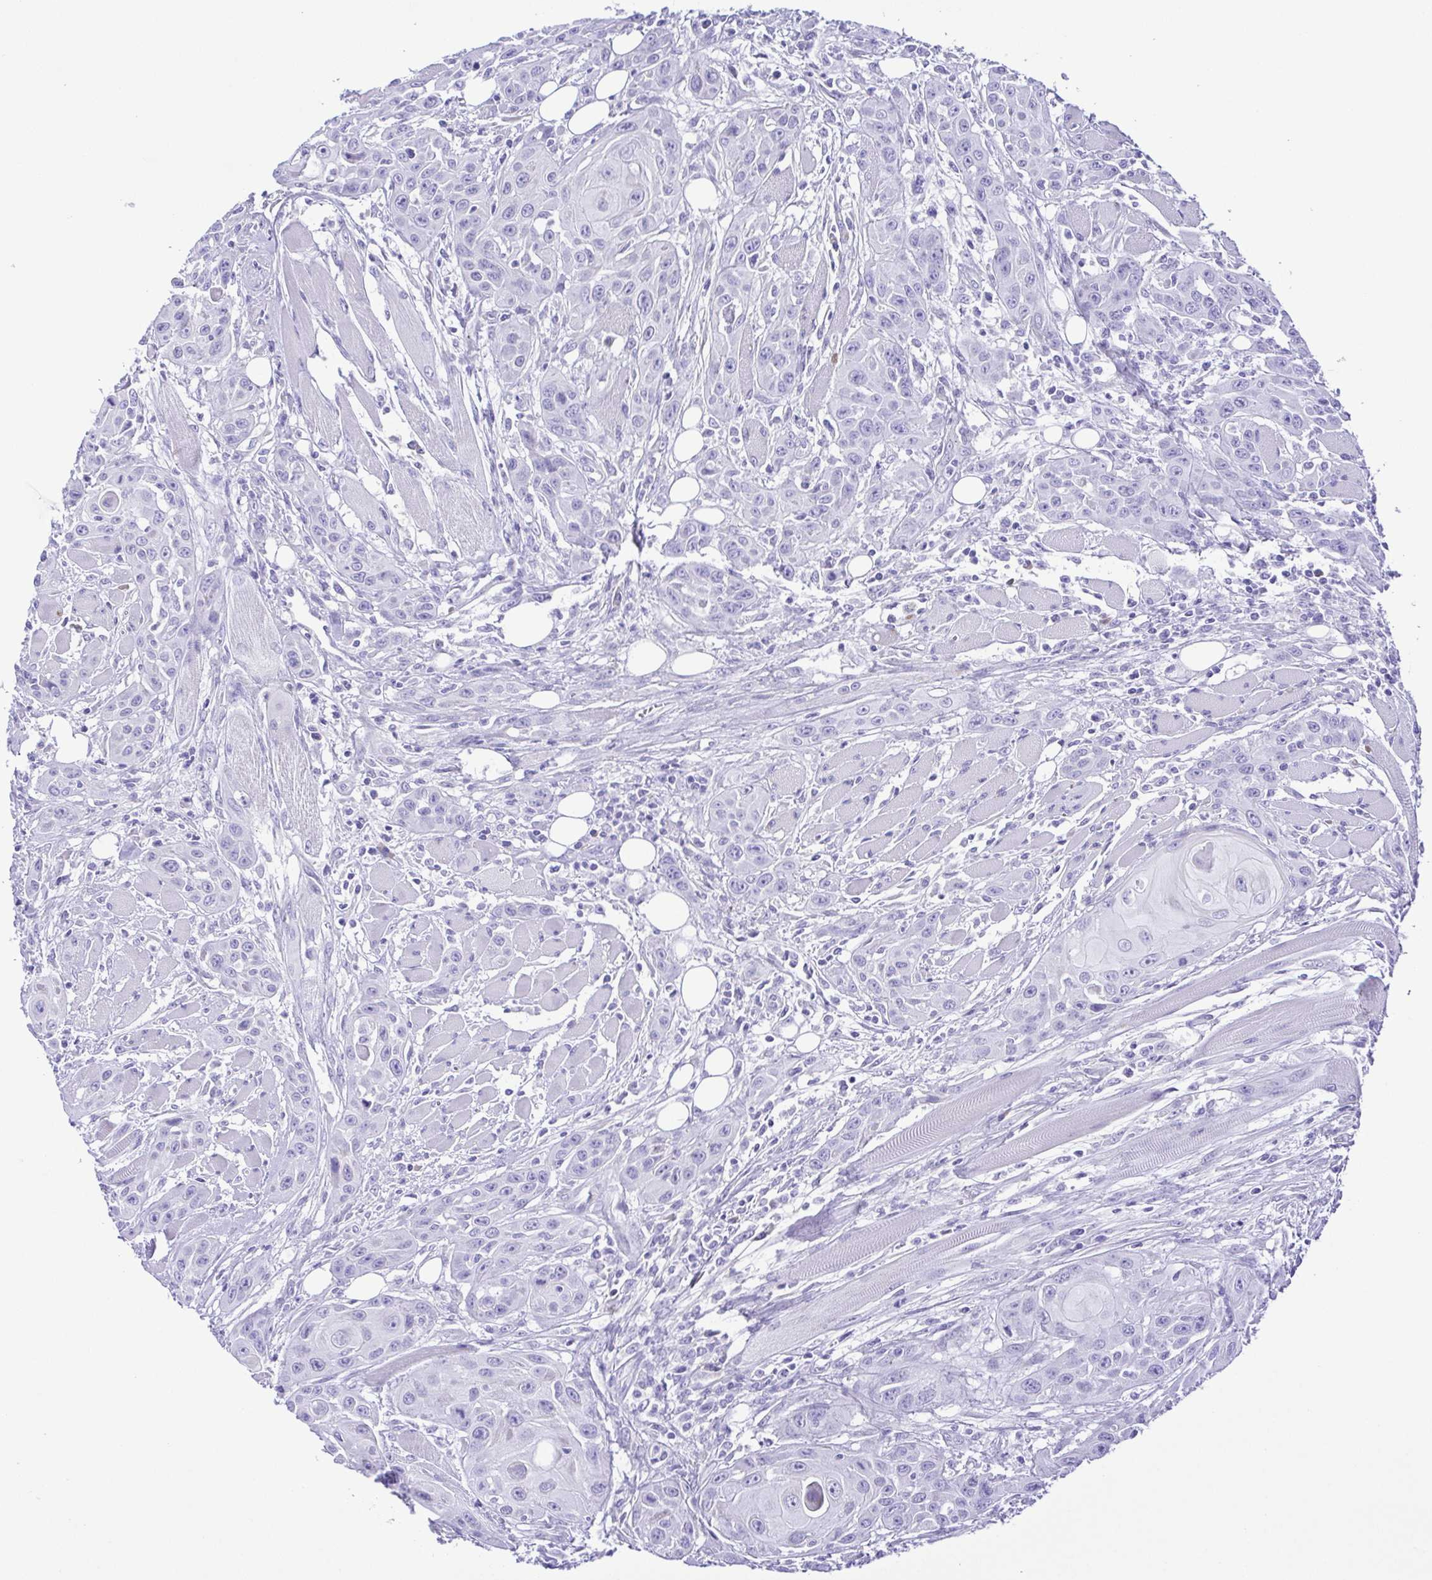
{"staining": {"intensity": "negative", "quantity": "none", "location": "none"}, "tissue": "head and neck cancer", "cell_type": "Tumor cells", "image_type": "cancer", "snomed": [{"axis": "morphology", "description": "Squamous cell carcinoma, NOS"}, {"axis": "topography", "description": "Head-Neck"}], "caption": "Immunohistochemical staining of human squamous cell carcinoma (head and neck) shows no significant positivity in tumor cells.", "gene": "PAK3", "patient": {"sex": "female", "age": 80}}